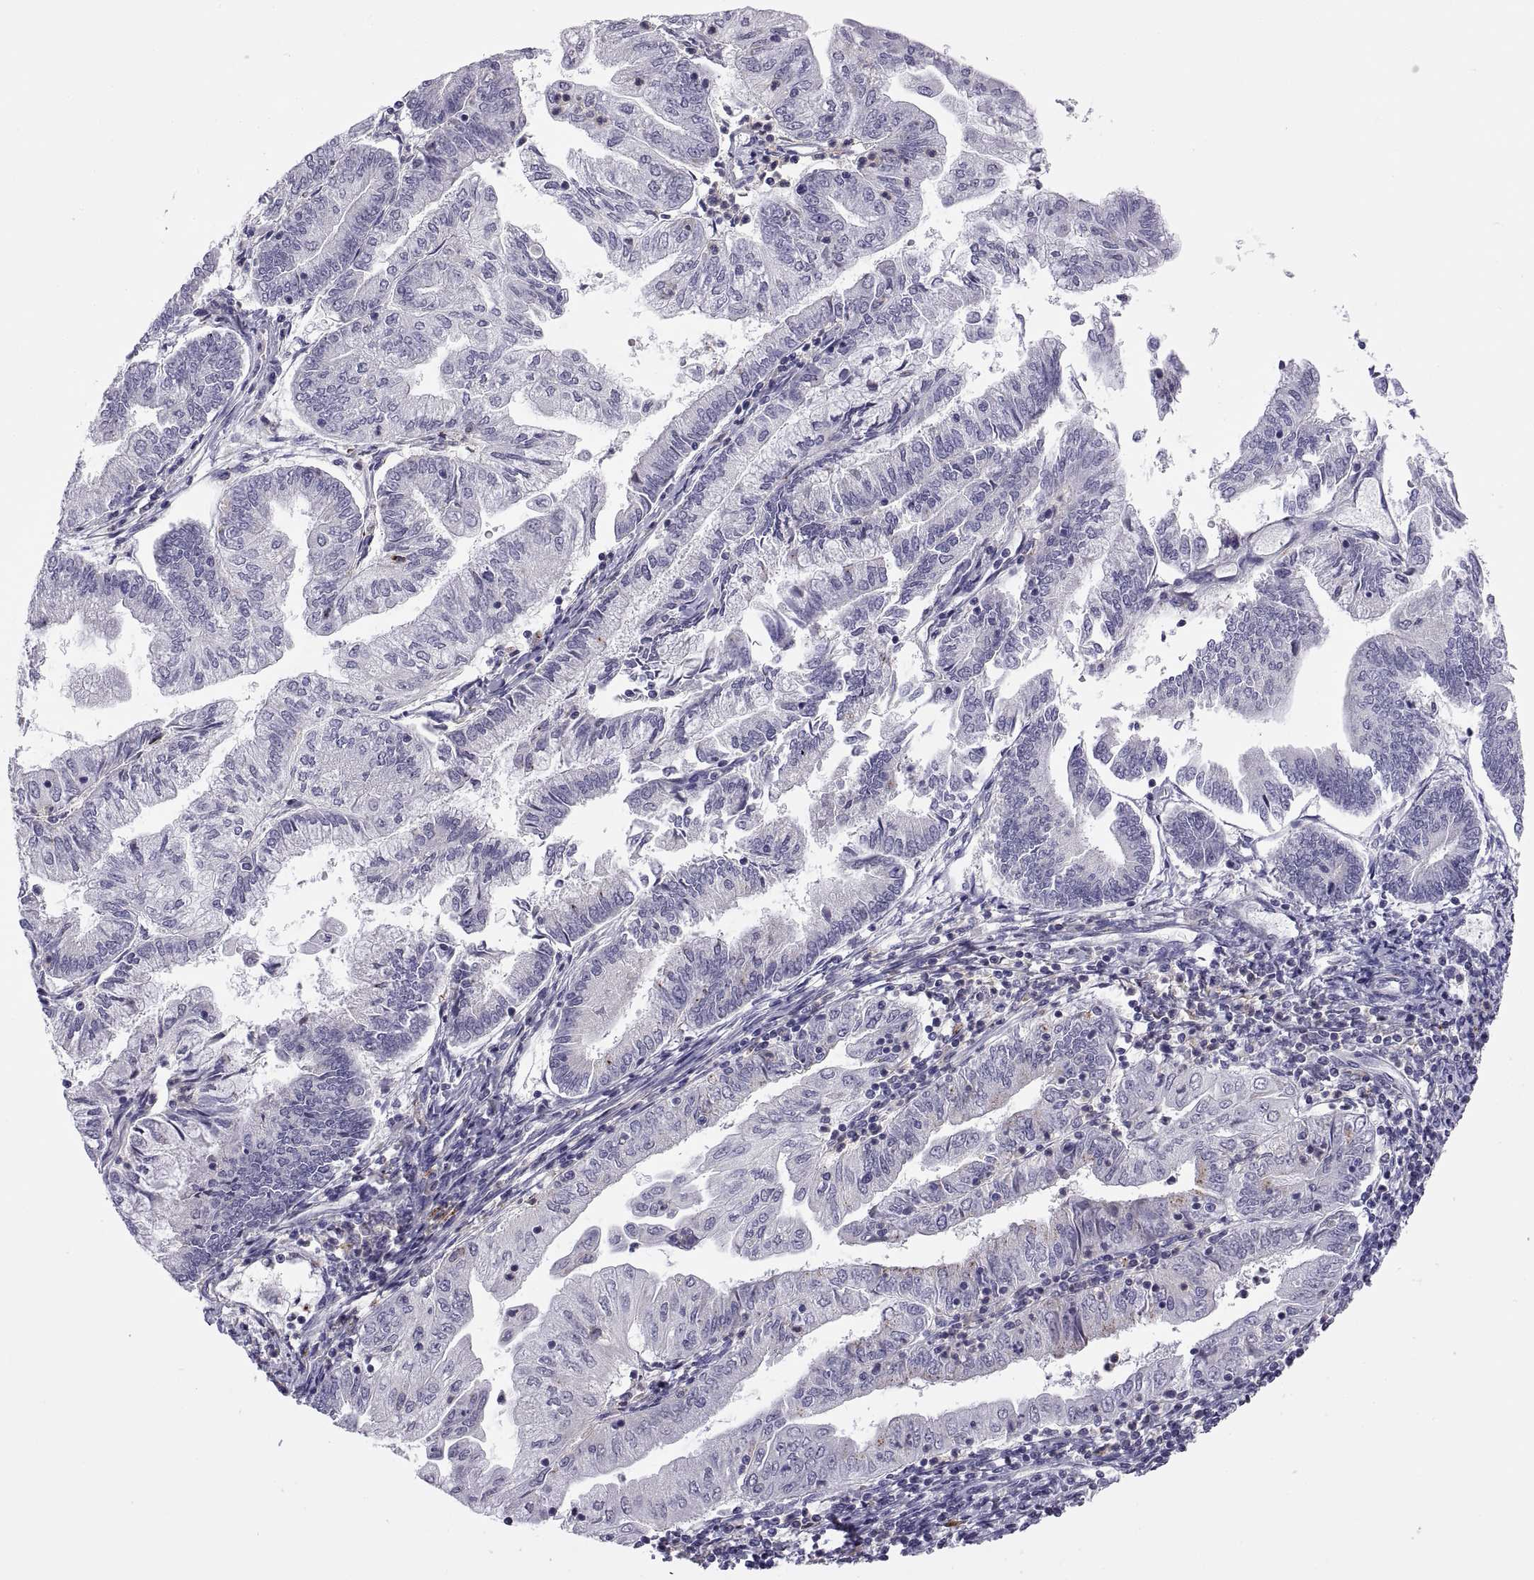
{"staining": {"intensity": "negative", "quantity": "none", "location": "none"}, "tissue": "endometrial cancer", "cell_type": "Tumor cells", "image_type": "cancer", "snomed": [{"axis": "morphology", "description": "Adenocarcinoma, NOS"}, {"axis": "topography", "description": "Endometrium"}], "caption": "The image displays no significant positivity in tumor cells of endometrial adenocarcinoma.", "gene": "RGS19", "patient": {"sex": "female", "age": 55}}